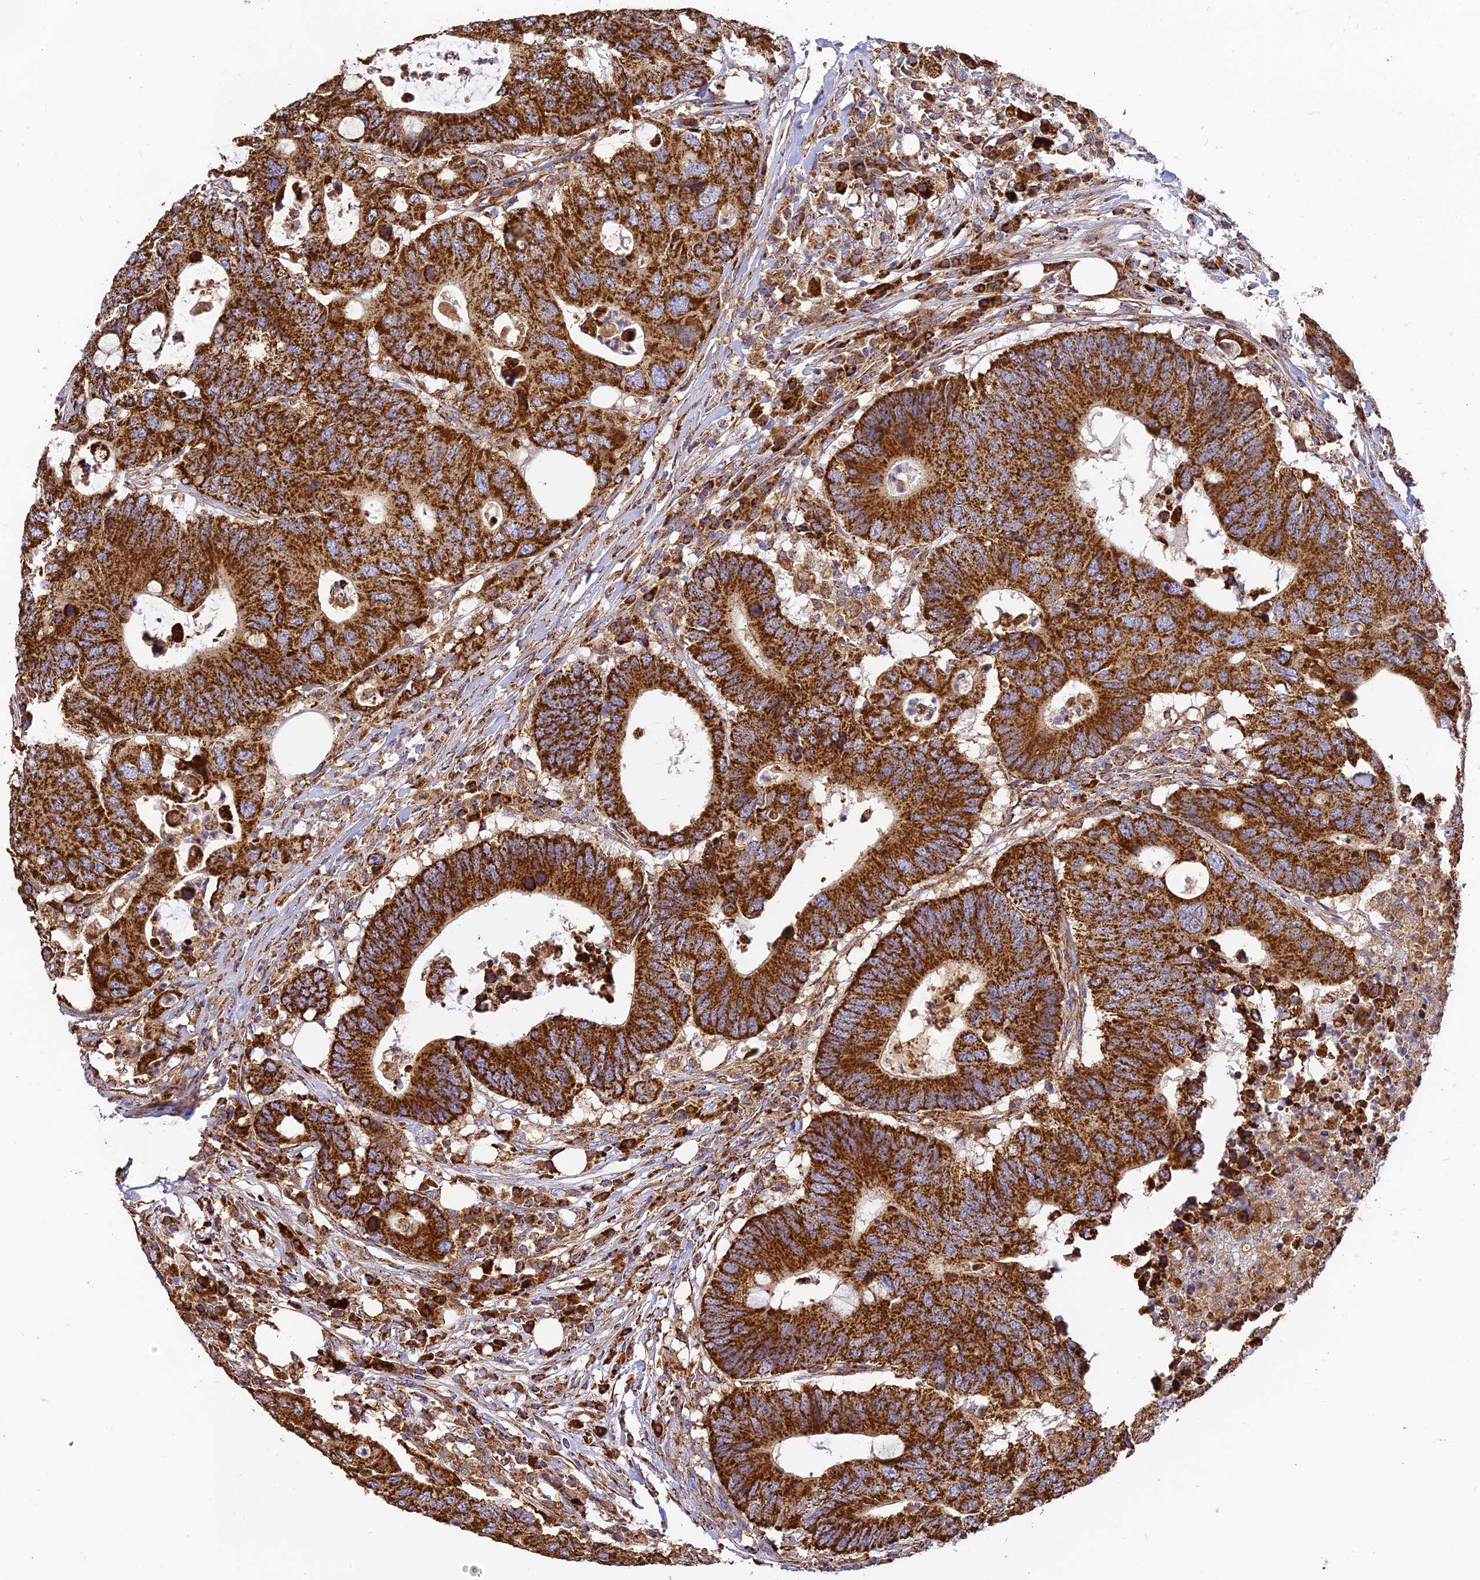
{"staining": {"intensity": "strong", "quantity": ">75%", "location": "cytoplasmic/membranous"}, "tissue": "colorectal cancer", "cell_type": "Tumor cells", "image_type": "cancer", "snomed": [{"axis": "morphology", "description": "Adenocarcinoma, NOS"}, {"axis": "topography", "description": "Colon"}], "caption": "Colorectal cancer (adenocarcinoma) stained with a brown dye reveals strong cytoplasmic/membranous positive staining in about >75% of tumor cells.", "gene": "THUMPD2", "patient": {"sex": "male", "age": 71}}